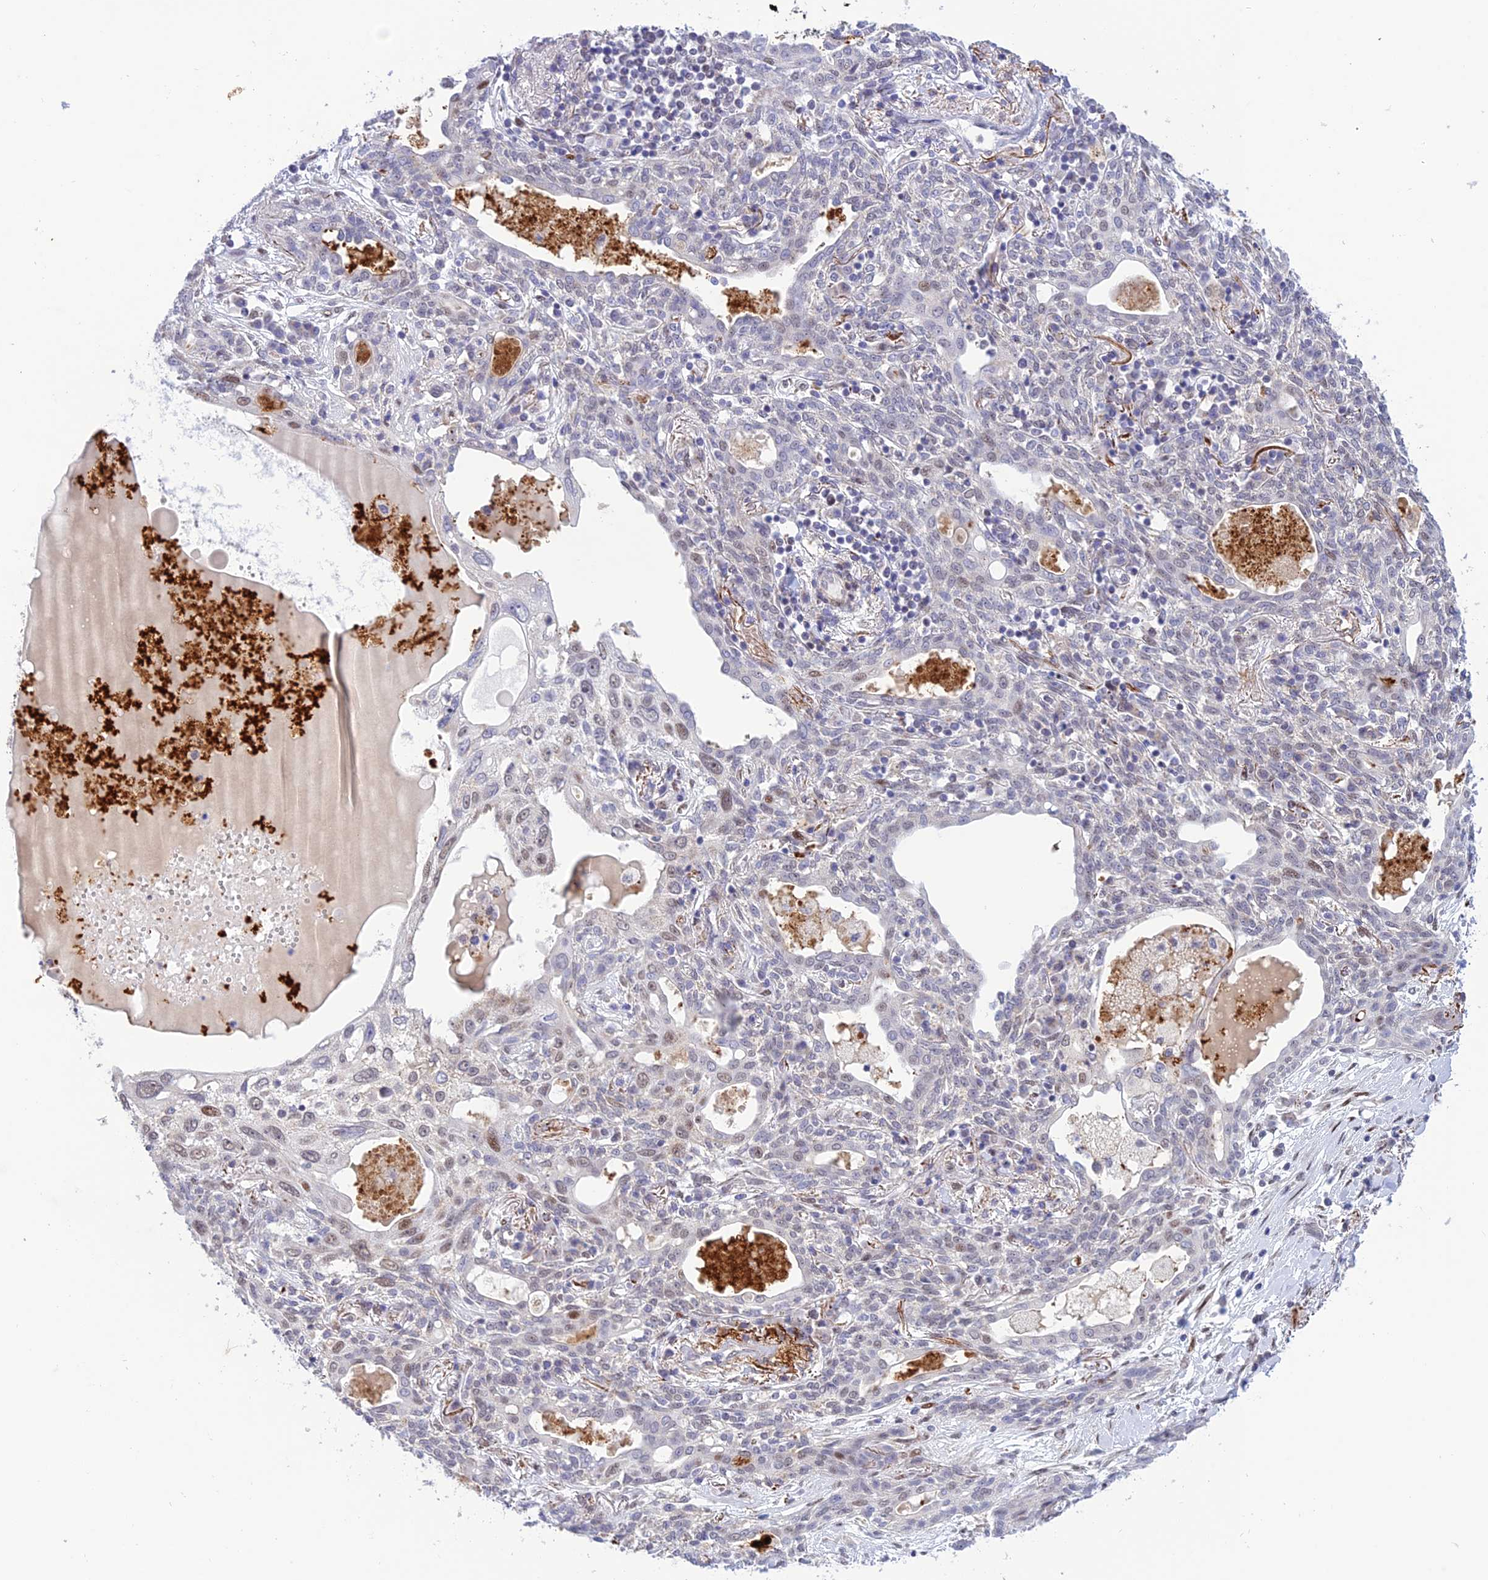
{"staining": {"intensity": "weak", "quantity": "<25%", "location": "nuclear"}, "tissue": "lung cancer", "cell_type": "Tumor cells", "image_type": "cancer", "snomed": [{"axis": "morphology", "description": "Squamous cell carcinoma, NOS"}, {"axis": "topography", "description": "Lung"}], "caption": "This is a micrograph of IHC staining of lung squamous cell carcinoma, which shows no staining in tumor cells.", "gene": "WDR55", "patient": {"sex": "female", "age": 70}}